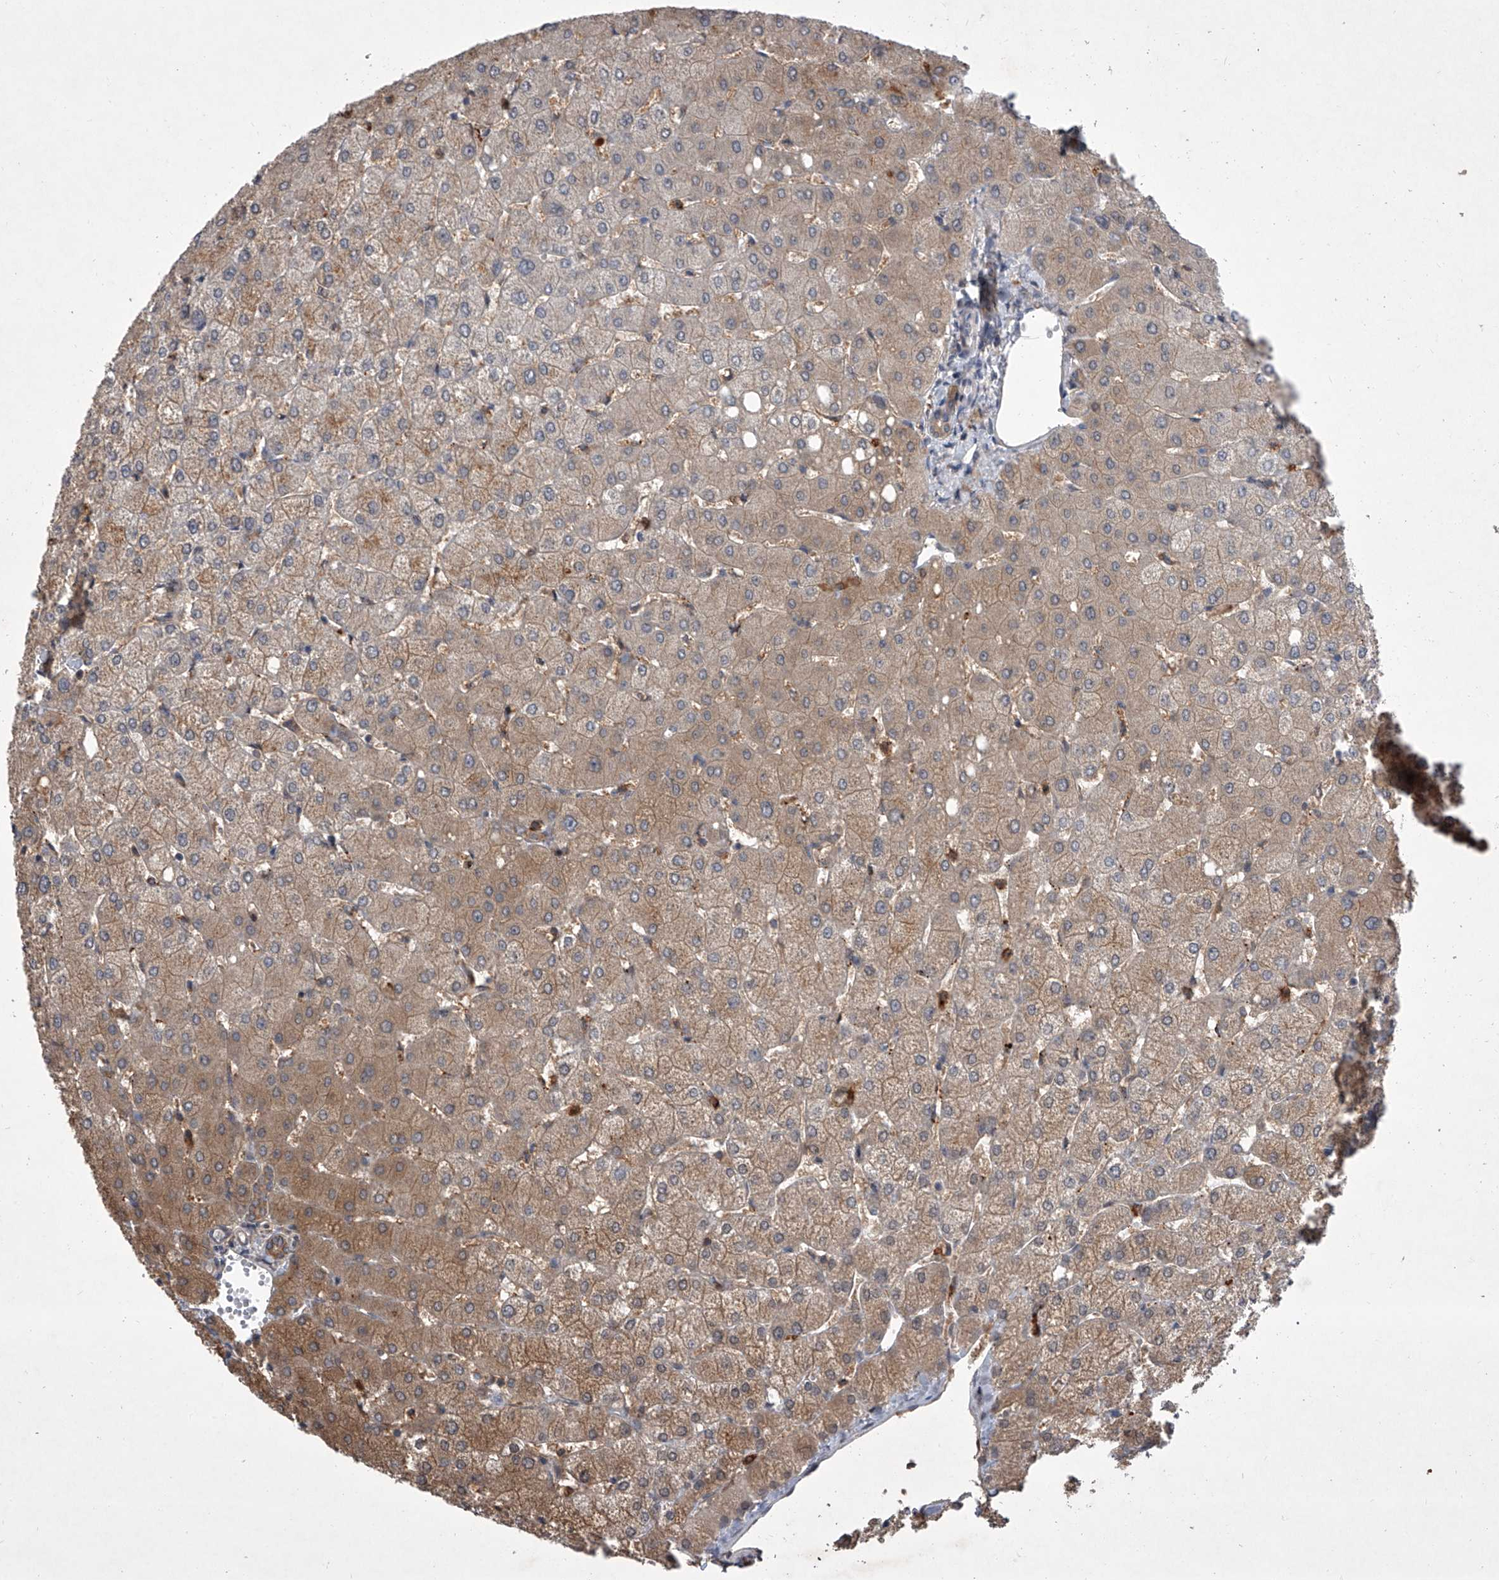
{"staining": {"intensity": "weak", "quantity": ">75%", "location": "cytoplasmic/membranous"}, "tissue": "liver", "cell_type": "Cholangiocytes", "image_type": "normal", "snomed": [{"axis": "morphology", "description": "Normal tissue, NOS"}, {"axis": "topography", "description": "Liver"}], "caption": "The histopathology image exhibits staining of benign liver, revealing weak cytoplasmic/membranous protein positivity (brown color) within cholangiocytes.", "gene": "BHLHE23", "patient": {"sex": "female", "age": 54}}